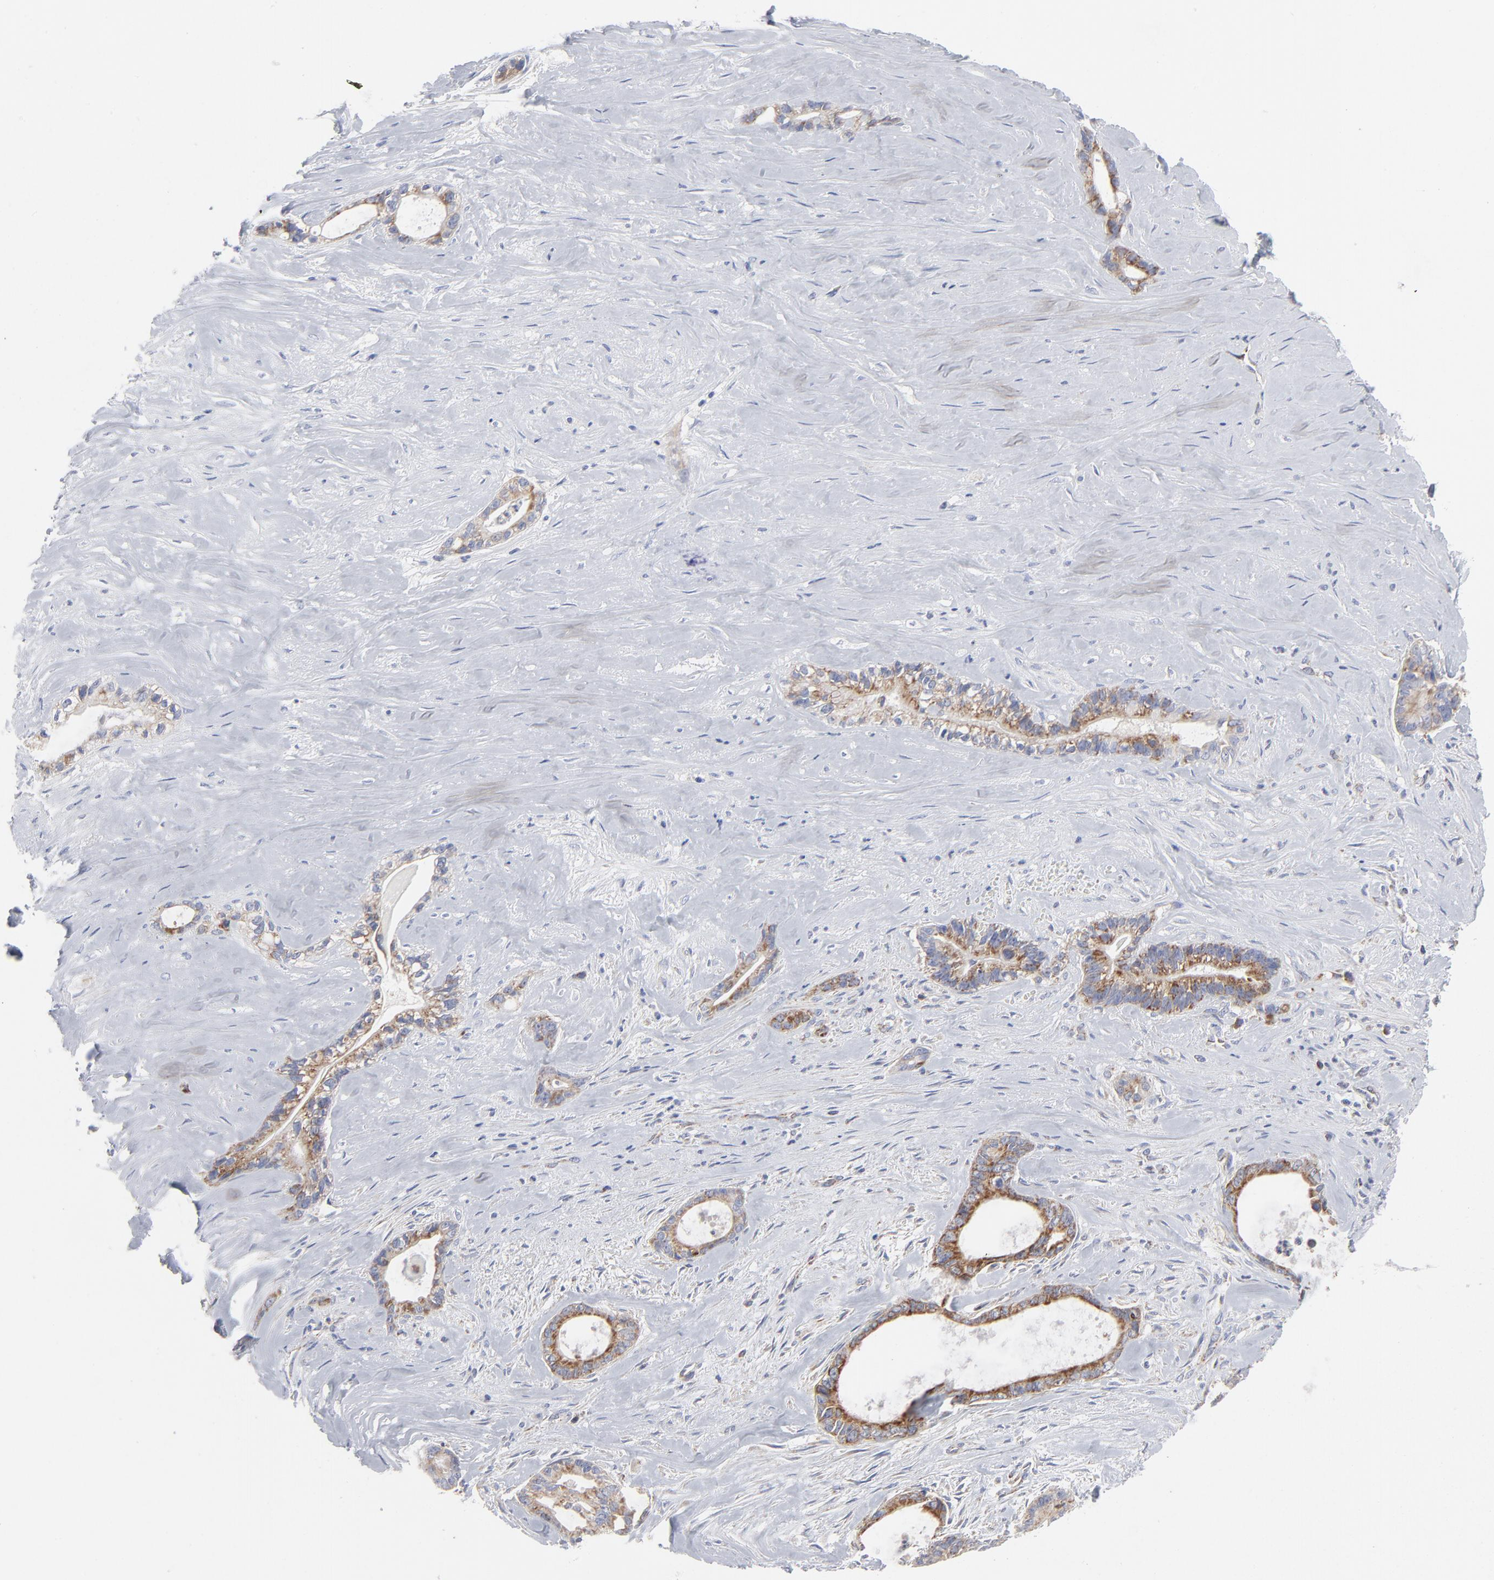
{"staining": {"intensity": "moderate", "quantity": ">75%", "location": "cytoplasmic/membranous"}, "tissue": "liver cancer", "cell_type": "Tumor cells", "image_type": "cancer", "snomed": [{"axis": "morphology", "description": "Cholangiocarcinoma"}, {"axis": "topography", "description": "Liver"}], "caption": "This photomicrograph demonstrates immunohistochemistry (IHC) staining of human liver cancer, with medium moderate cytoplasmic/membranous expression in approximately >75% of tumor cells.", "gene": "ASB3", "patient": {"sex": "female", "age": 55}}